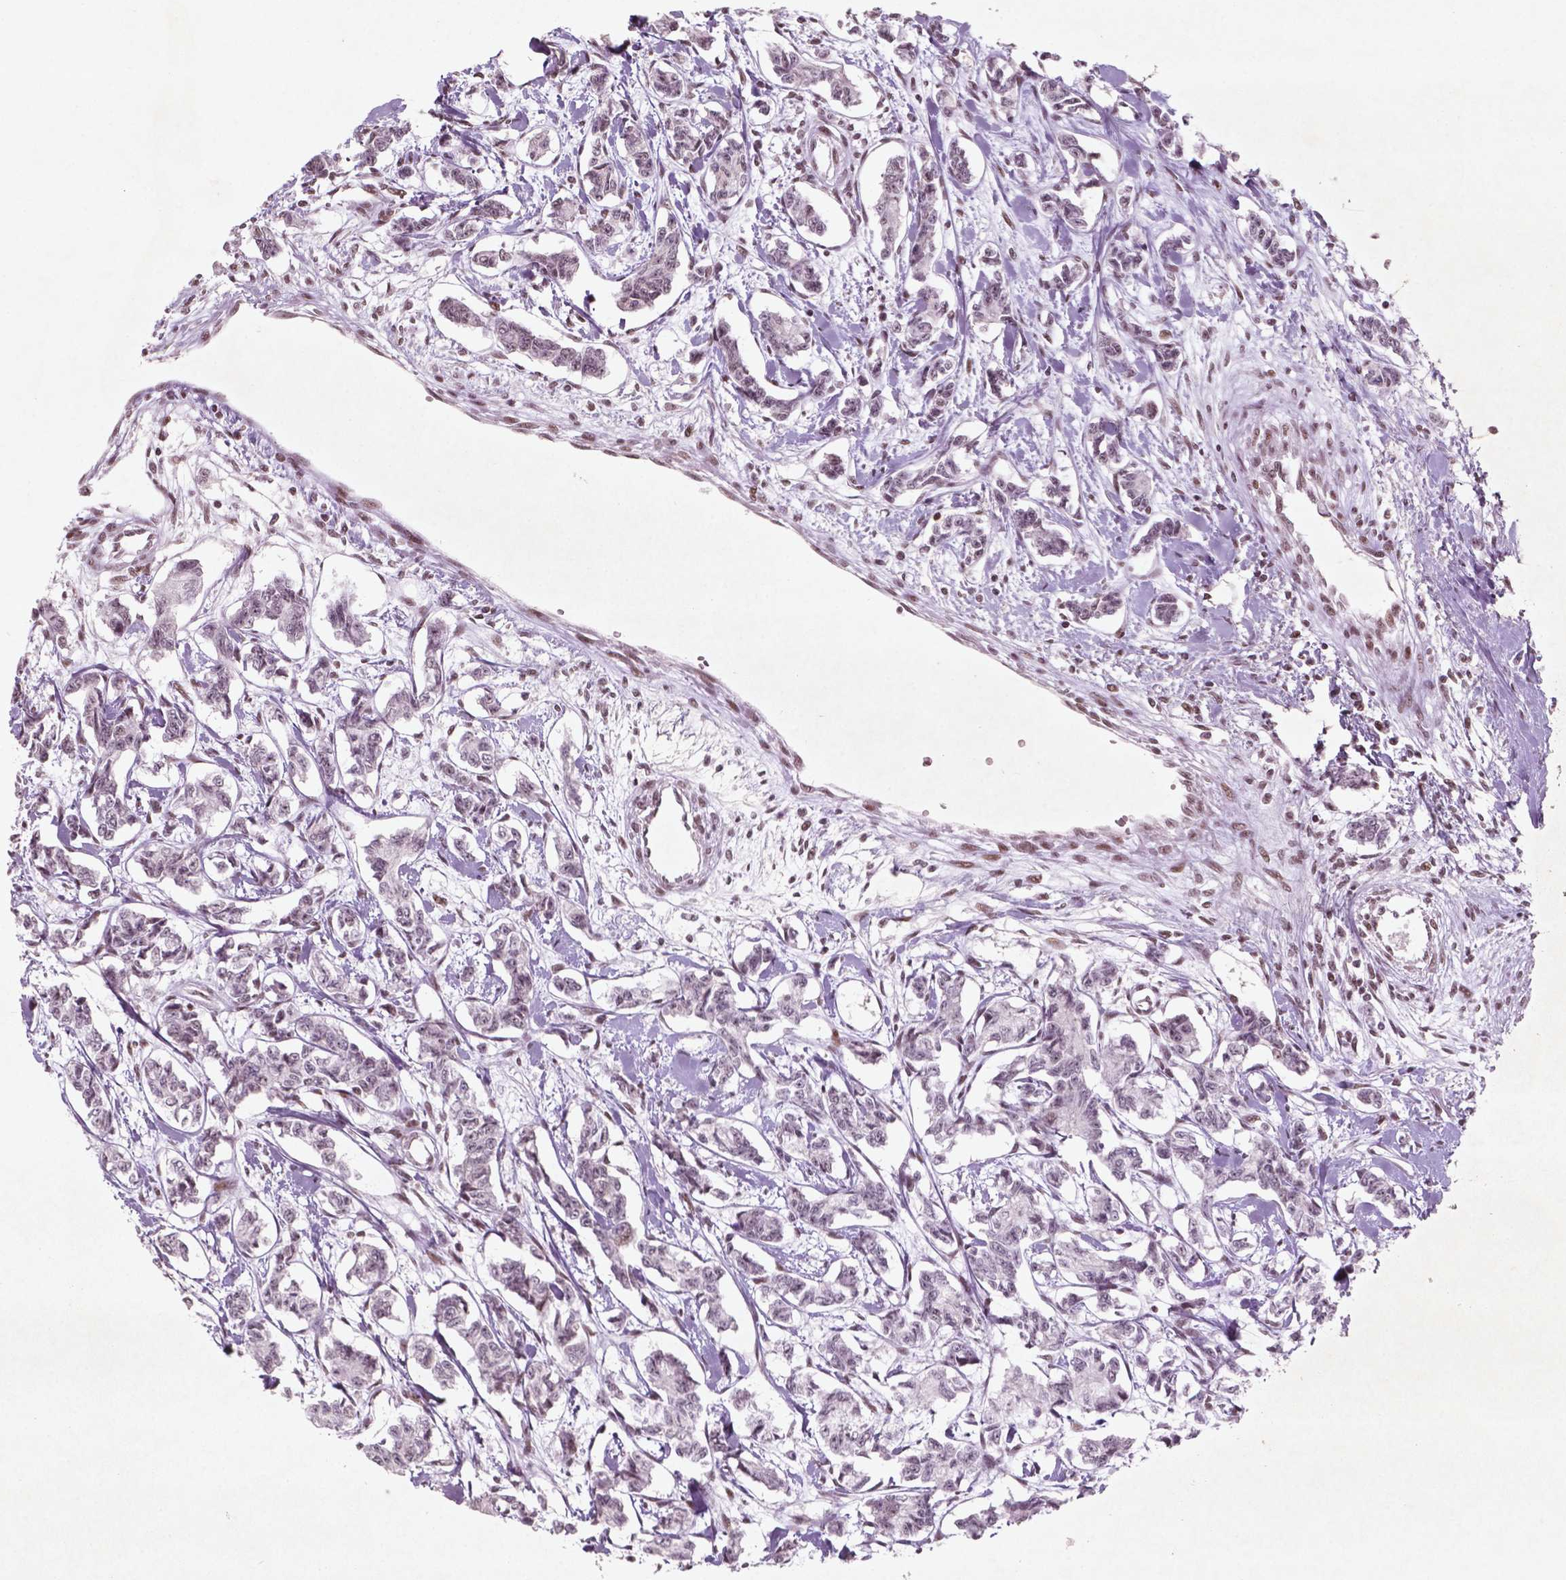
{"staining": {"intensity": "weak", "quantity": ">75%", "location": "nuclear"}, "tissue": "carcinoid", "cell_type": "Tumor cells", "image_type": "cancer", "snomed": [{"axis": "morphology", "description": "Carcinoid, malignant, NOS"}, {"axis": "topography", "description": "Kidney"}], "caption": "A low amount of weak nuclear expression is identified in about >75% of tumor cells in carcinoid tissue. (brown staining indicates protein expression, while blue staining denotes nuclei).", "gene": "HMG20B", "patient": {"sex": "female", "age": 41}}